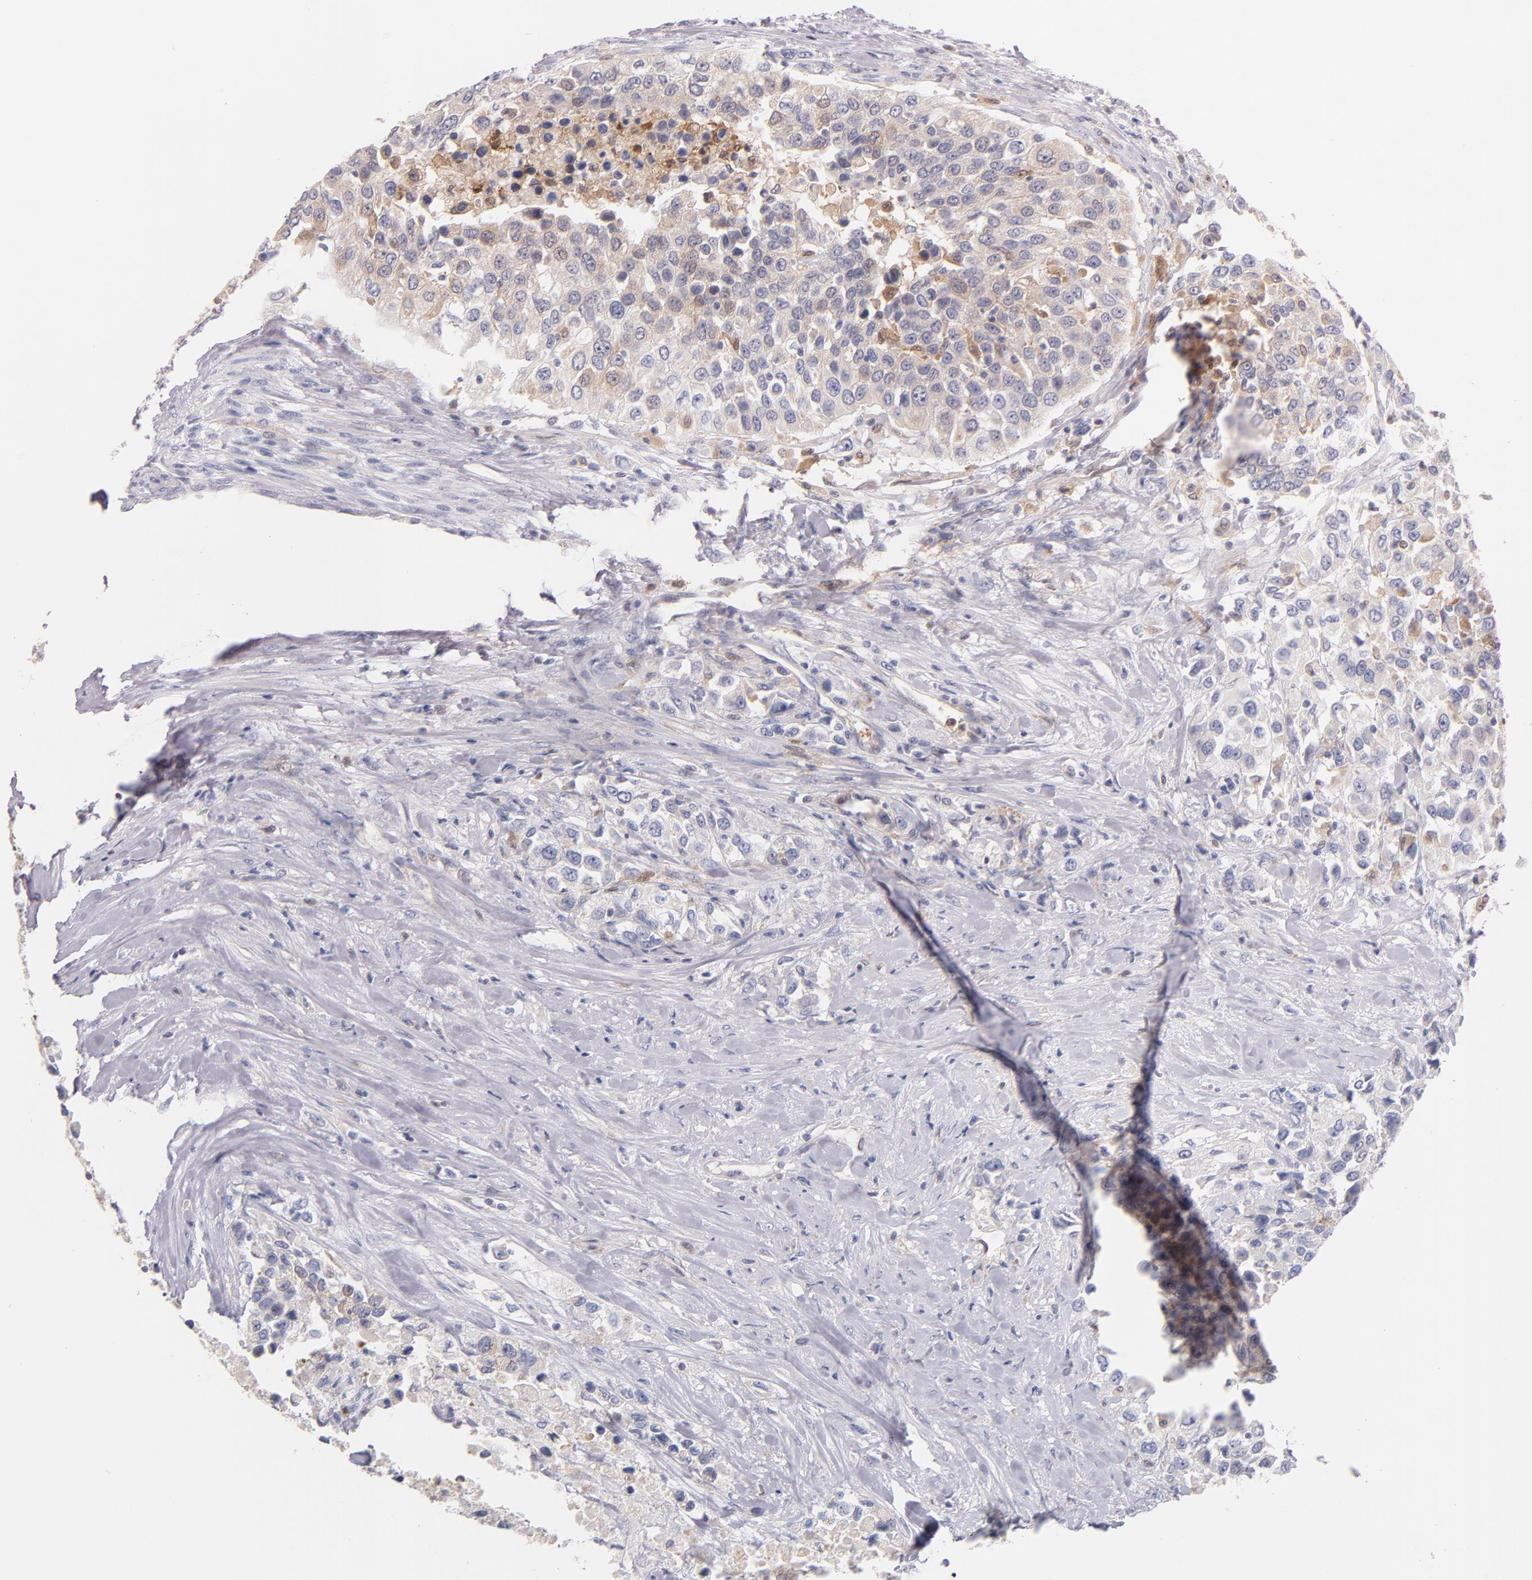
{"staining": {"intensity": "weak", "quantity": "25%-75%", "location": "cytoplasmic/membranous"}, "tissue": "urothelial cancer", "cell_type": "Tumor cells", "image_type": "cancer", "snomed": [{"axis": "morphology", "description": "Urothelial carcinoma, High grade"}, {"axis": "topography", "description": "Urinary bladder"}], "caption": "Immunohistochemical staining of human high-grade urothelial carcinoma reveals weak cytoplasmic/membranous protein expression in approximately 25%-75% of tumor cells.", "gene": "BID", "patient": {"sex": "female", "age": 80}}